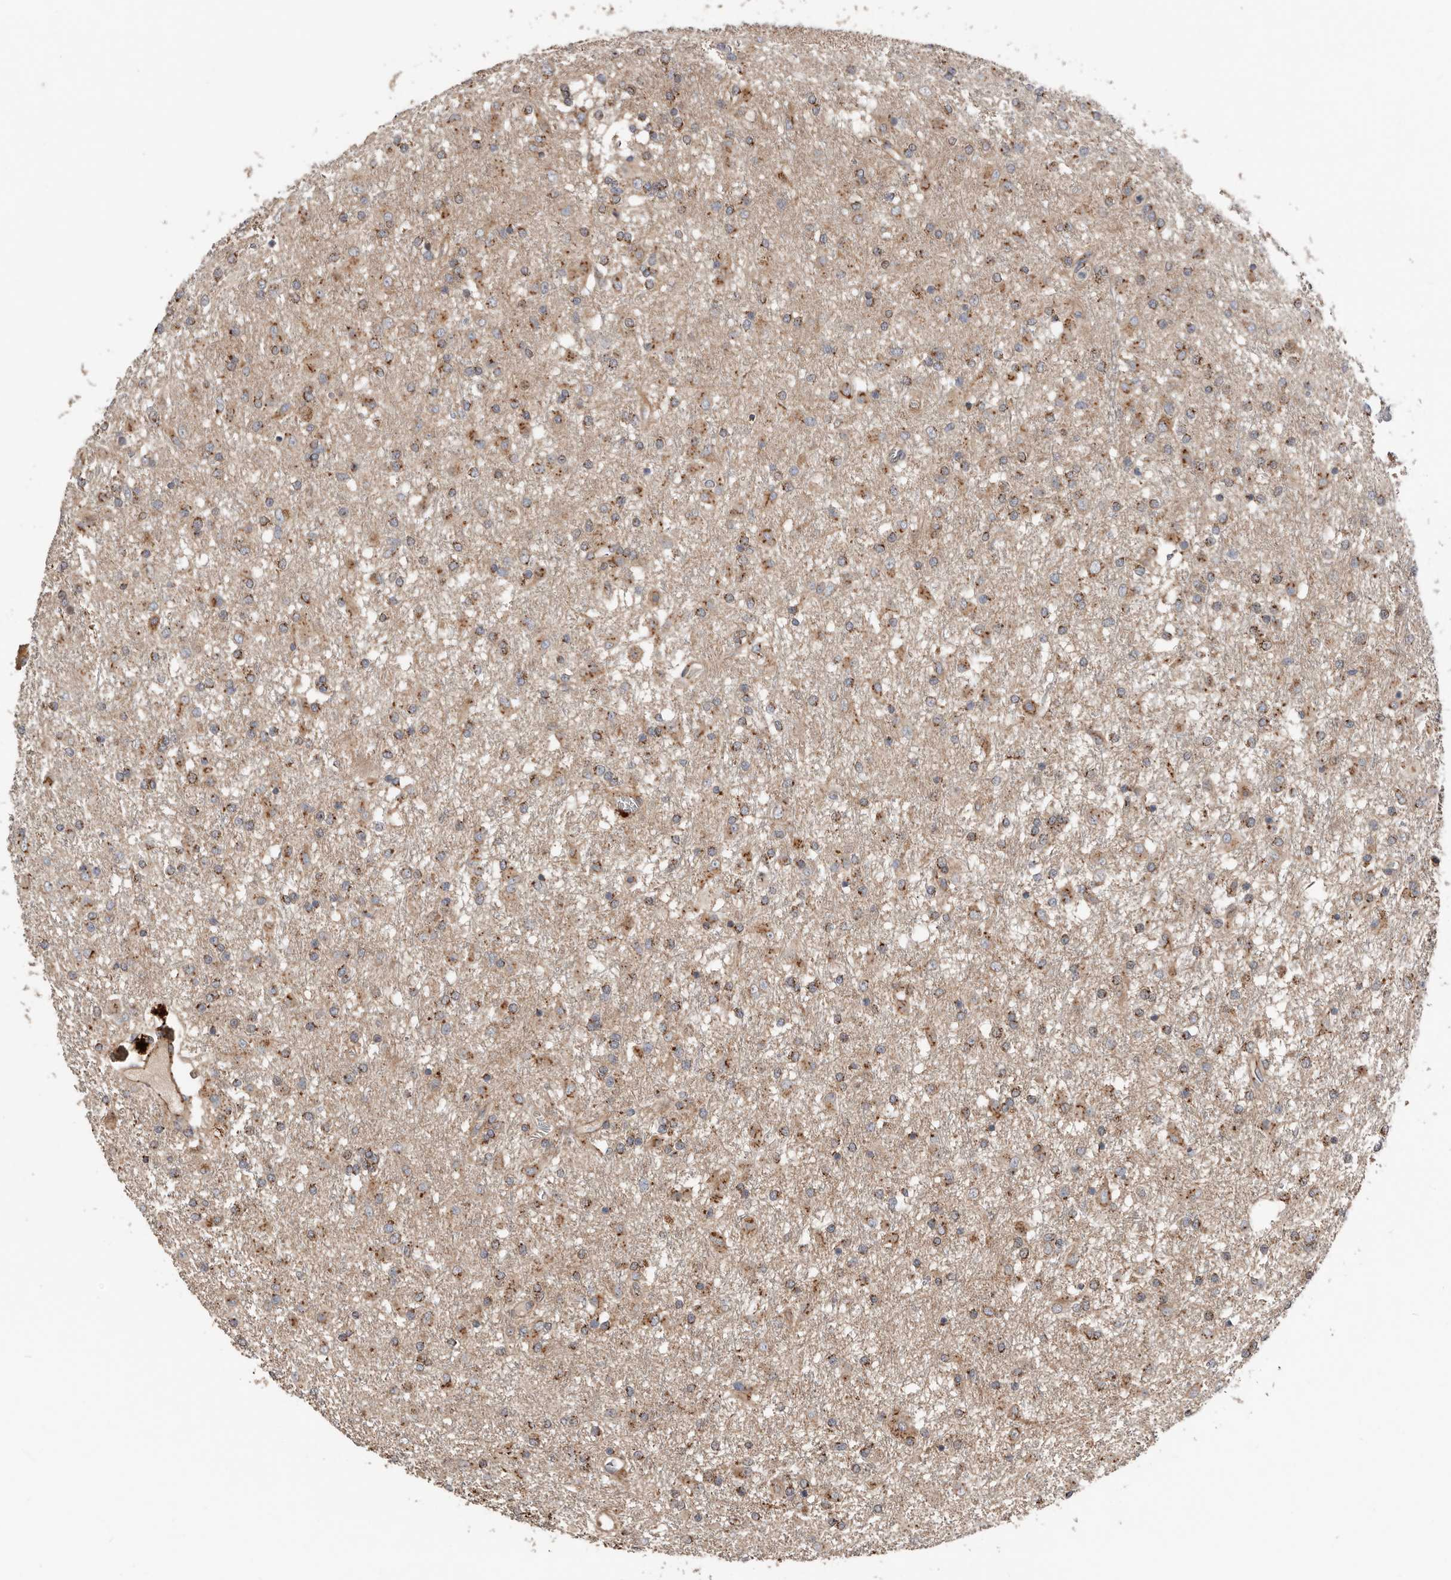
{"staining": {"intensity": "moderate", "quantity": ">75%", "location": "cytoplasmic/membranous"}, "tissue": "glioma", "cell_type": "Tumor cells", "image_type": "cancer", "snomed": [{"axis": "morphology", "description": "Glioma, malignant, Low grade"}, {"axis": "topography", "description": "Brain"}], "caption": "Moderate cytoplasmic/membranous expression is present in approximately >75% of tumor cells in low-grade glioma (malignant).", "gene": "COG1", "patient": {"sex": "male", "age": 65}}